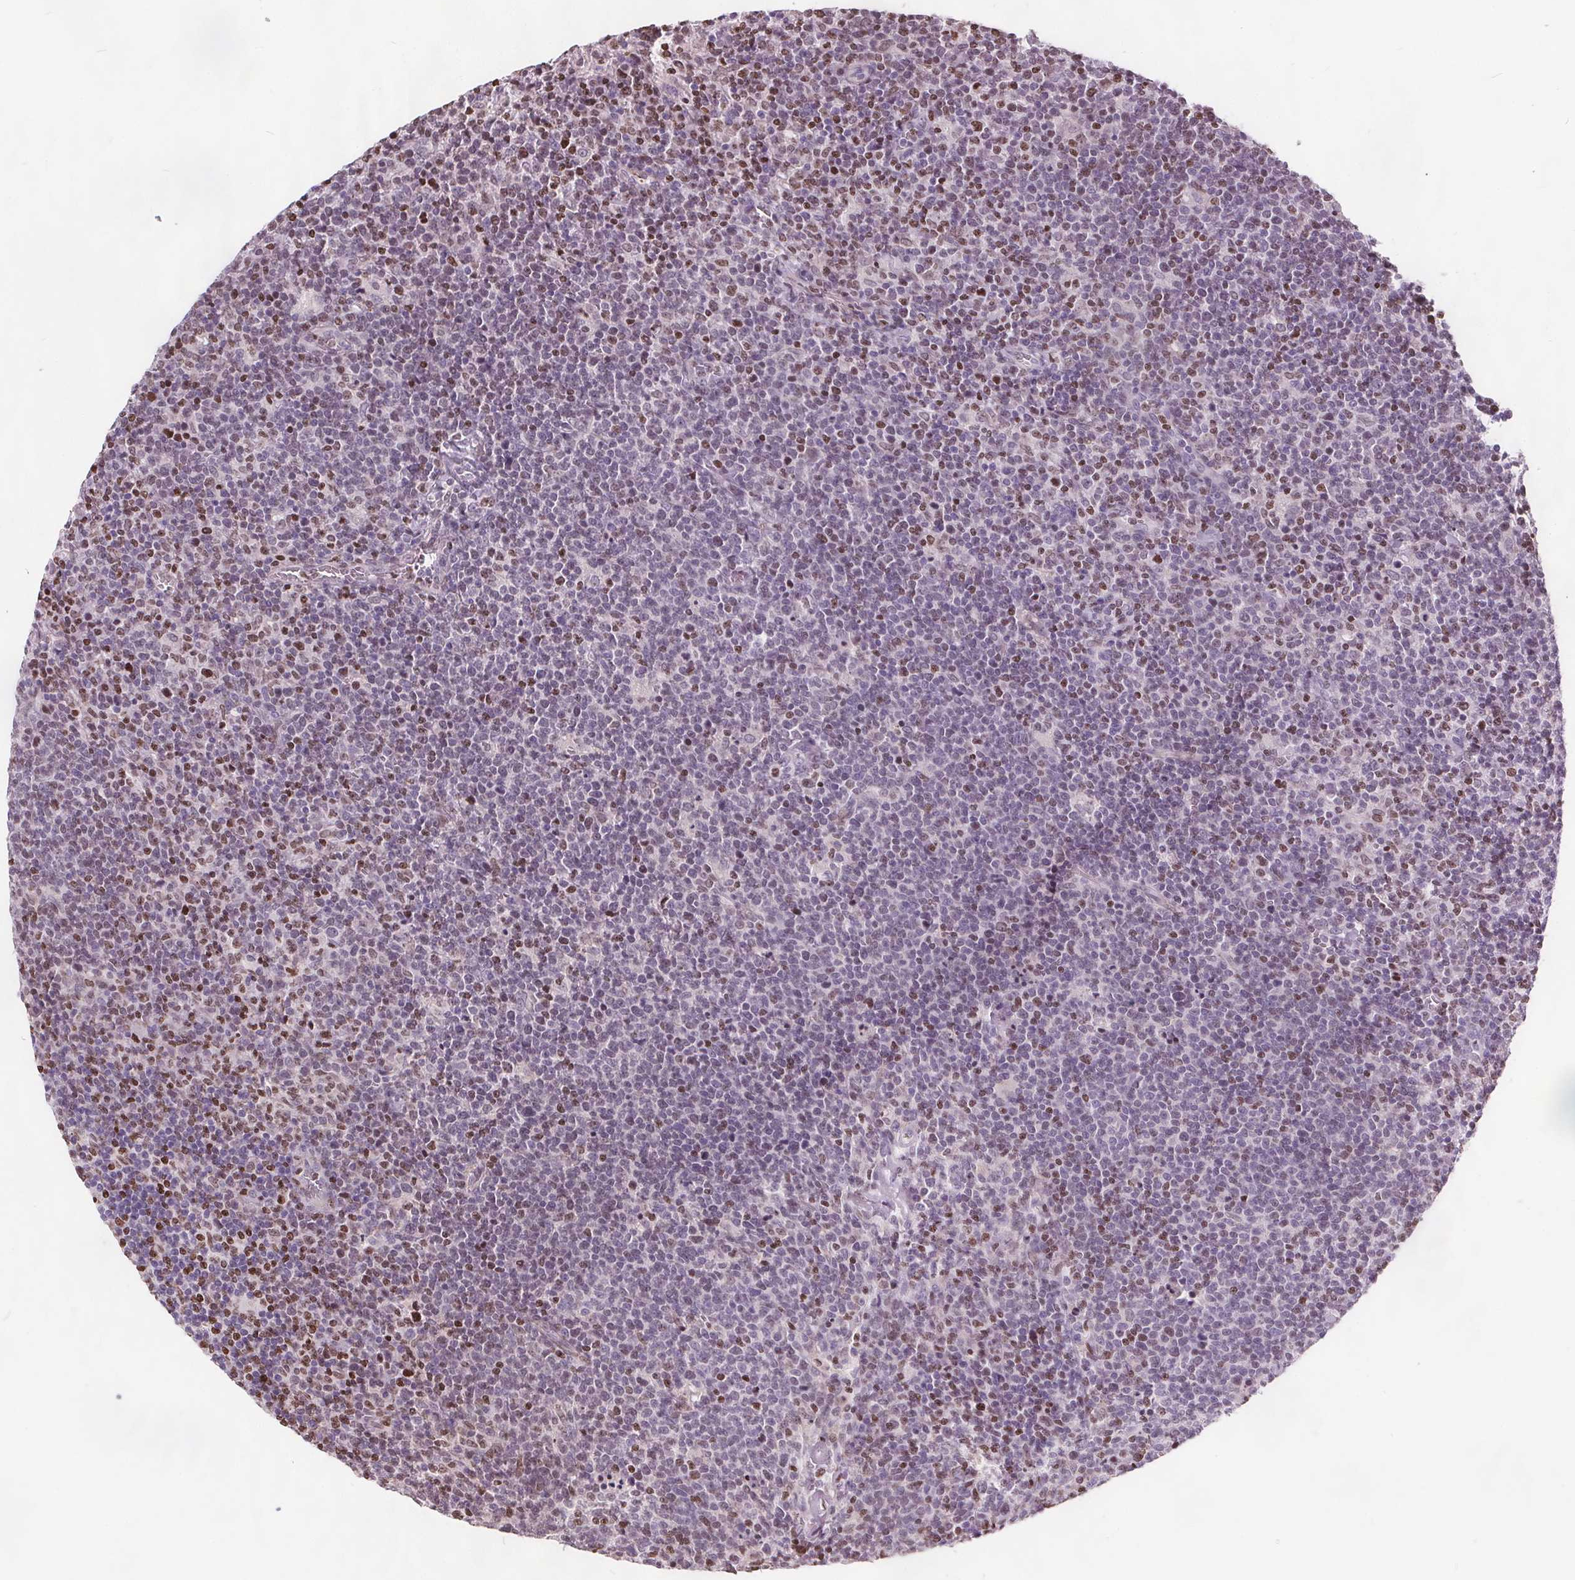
{"staining": {"intensity": "moderate", "quantity": "<25%", "location": "nuclear"}, "tissue": "lymphoma", "cell_type": "Tumor cells", "image_type": "cancer", "snomed": [{"axis": "morphology", "description": "Malignant lymphoma, non-Hodgkin's type, High grade"}, {"axis": "topography", "description": "Lymph node"}], "caption": "A brown stain shows moderate nuclear staining of a protein in lymphoma tumor cells.", "gene": "ISLR2", "patient": {"sex": "male", "age": 61}}